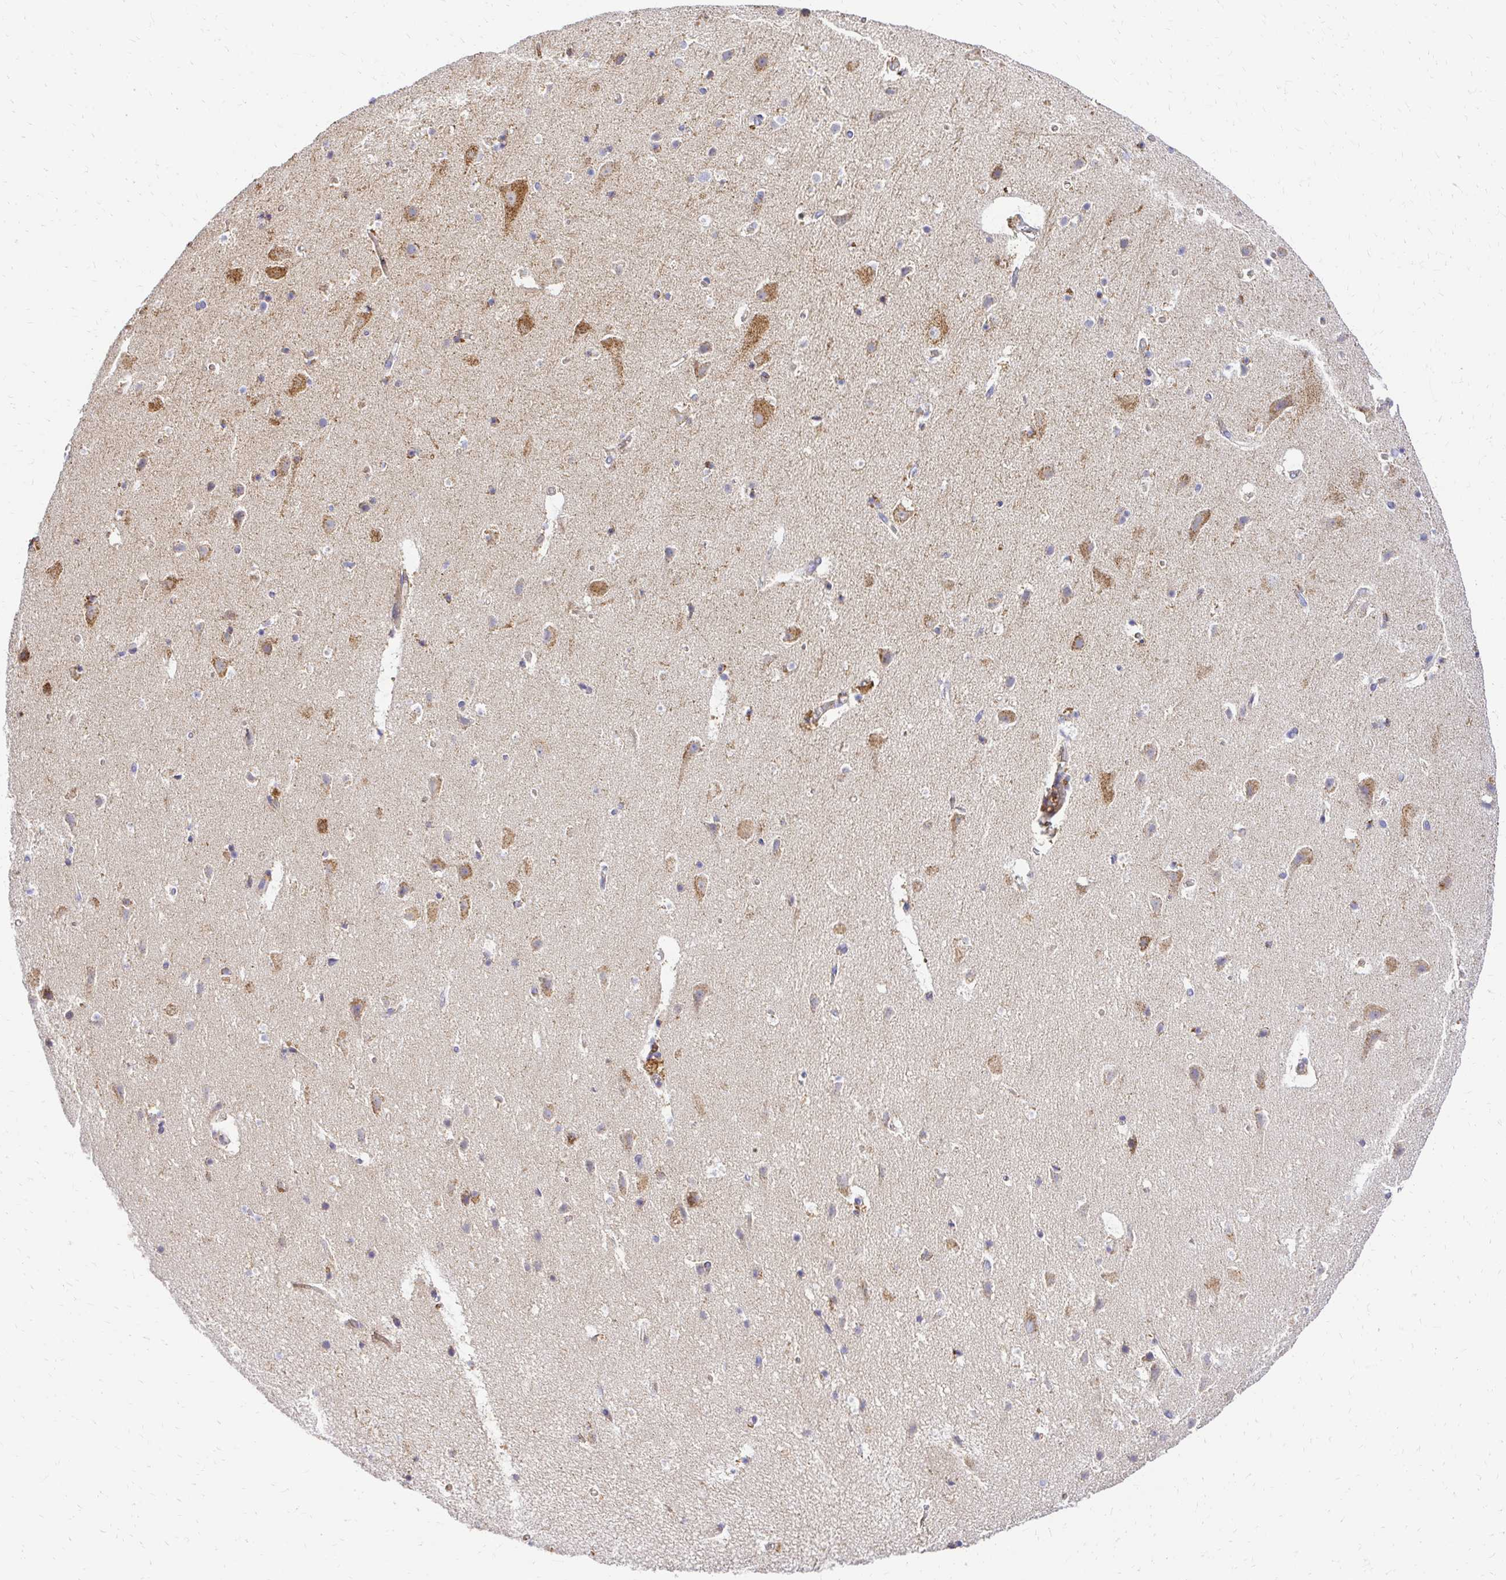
{"staining": {"intensity": "moderate", "quantity": "<25%", "location": "cytoplasmic/membranous"}, "tissue": "cerebral cortex", "cell_type": "Endothelial cells", "image_type": "normal", "snomed": [{"axis": "morphology", "description": "Normal tissue, NOS"}, {"axis": "topography", "description": "Cerebral cortex"}], "caption": "About <25% of endothelial cells in unremarkable human cerebral cortex show moderate cytoplasmic/membranous protein expression as visualized by brown immunohistochemical staining.", "gene": "MRPL13", "patient": {"sex": "female", "age": 42}}